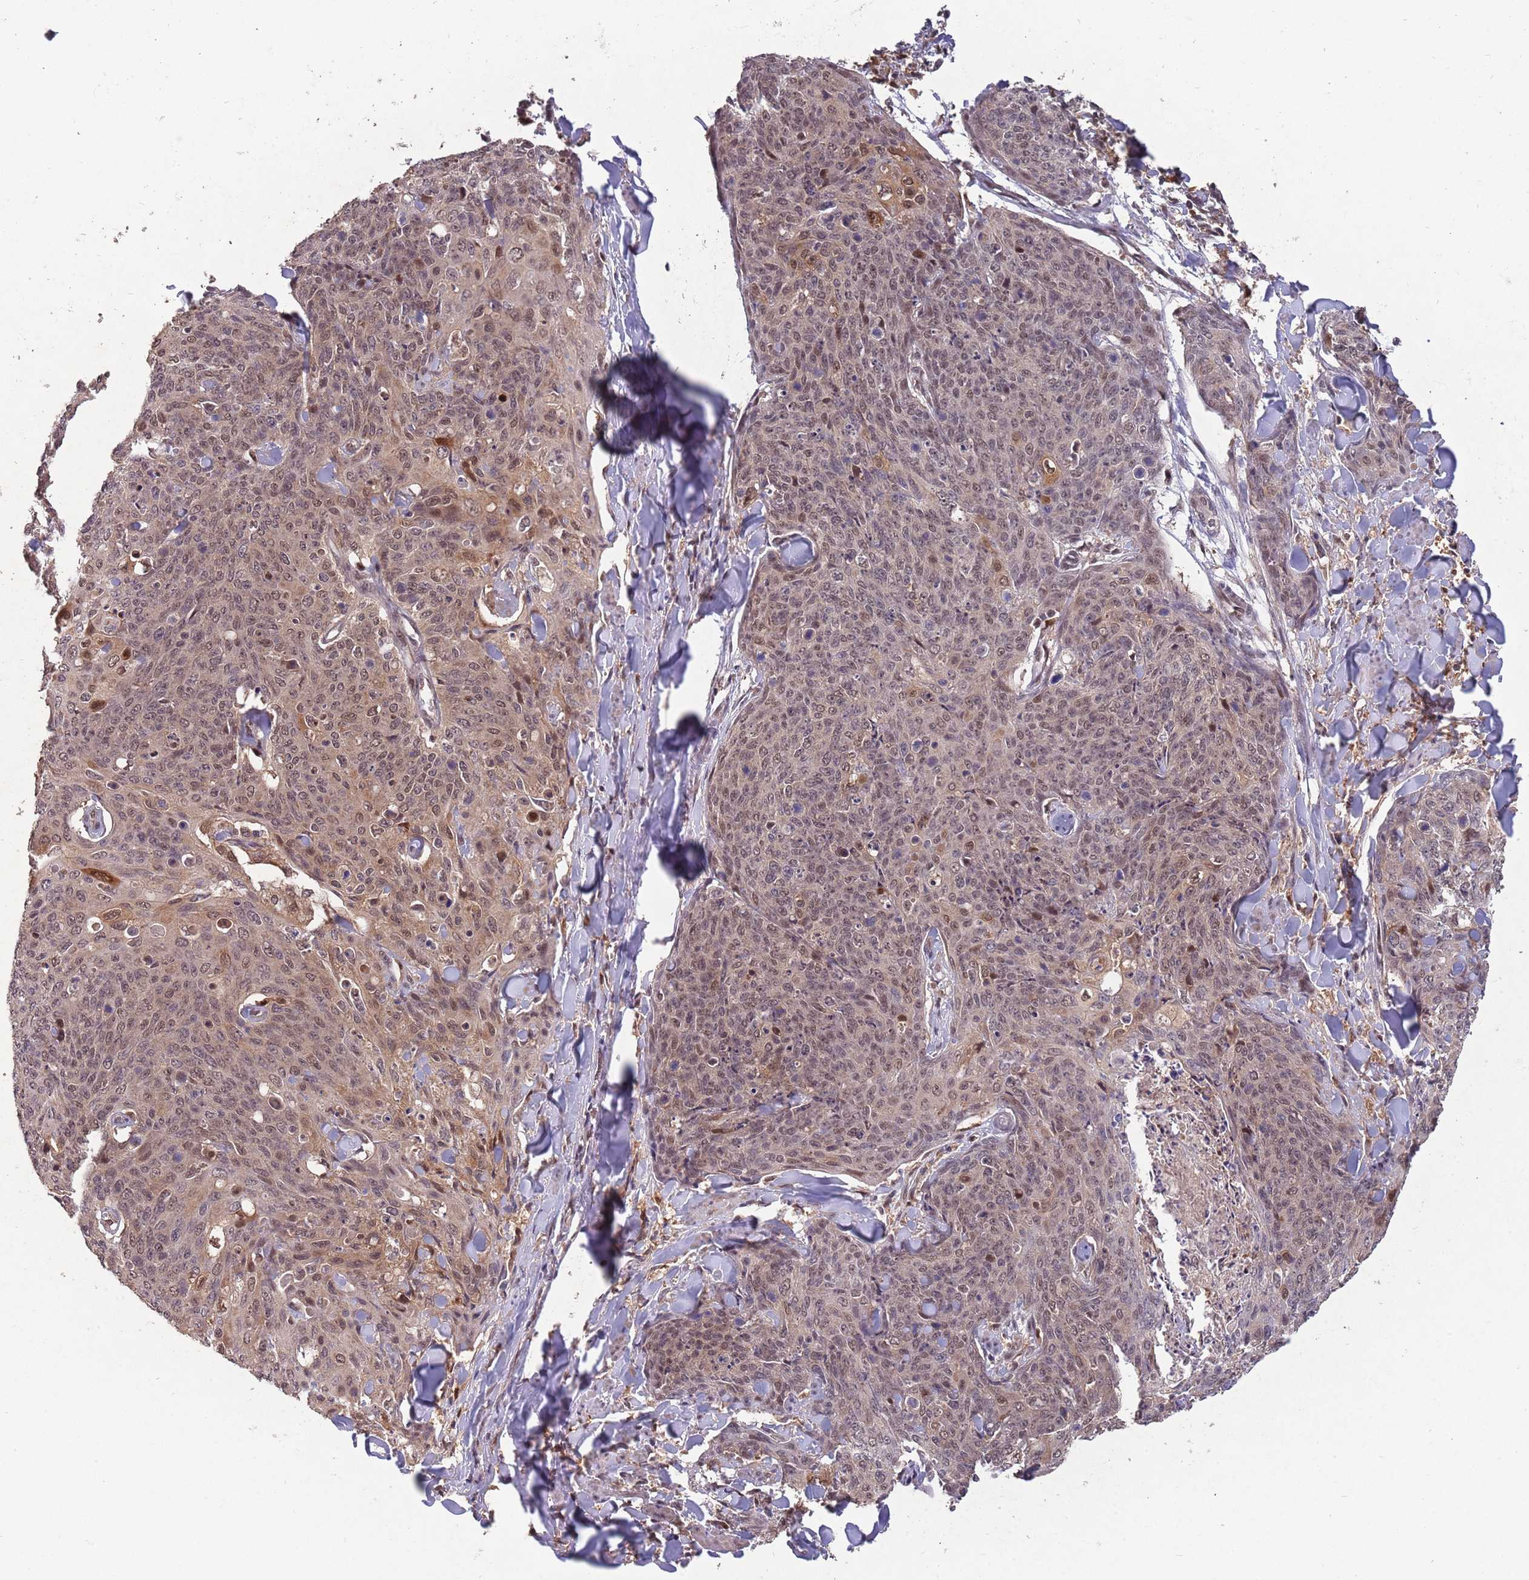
{"staining": {"intensity": "moderate", "quantity": "25%-75%", "location": "cytoplasmic/membranous,nuclear"}, "tissue": "skin cancer", "cell_type": "Tumor cells", "image_type": "cancer", "snomed": [{"axis": "morphology", "description": "Squamous cell carcinoma, NOS"}, {"axis": "topography", "description": "Skin"}, {"axis": "topography", "description": "Vulva"}], "caption": "The immunohistochemical stain shows moderate cytoplasmic/membranous and nuclear positivity in tumor cells of skin squamous cell carcinoma tissue.", "gene": "ZNF639", "patient": {"sex": "female", "age": 85}}